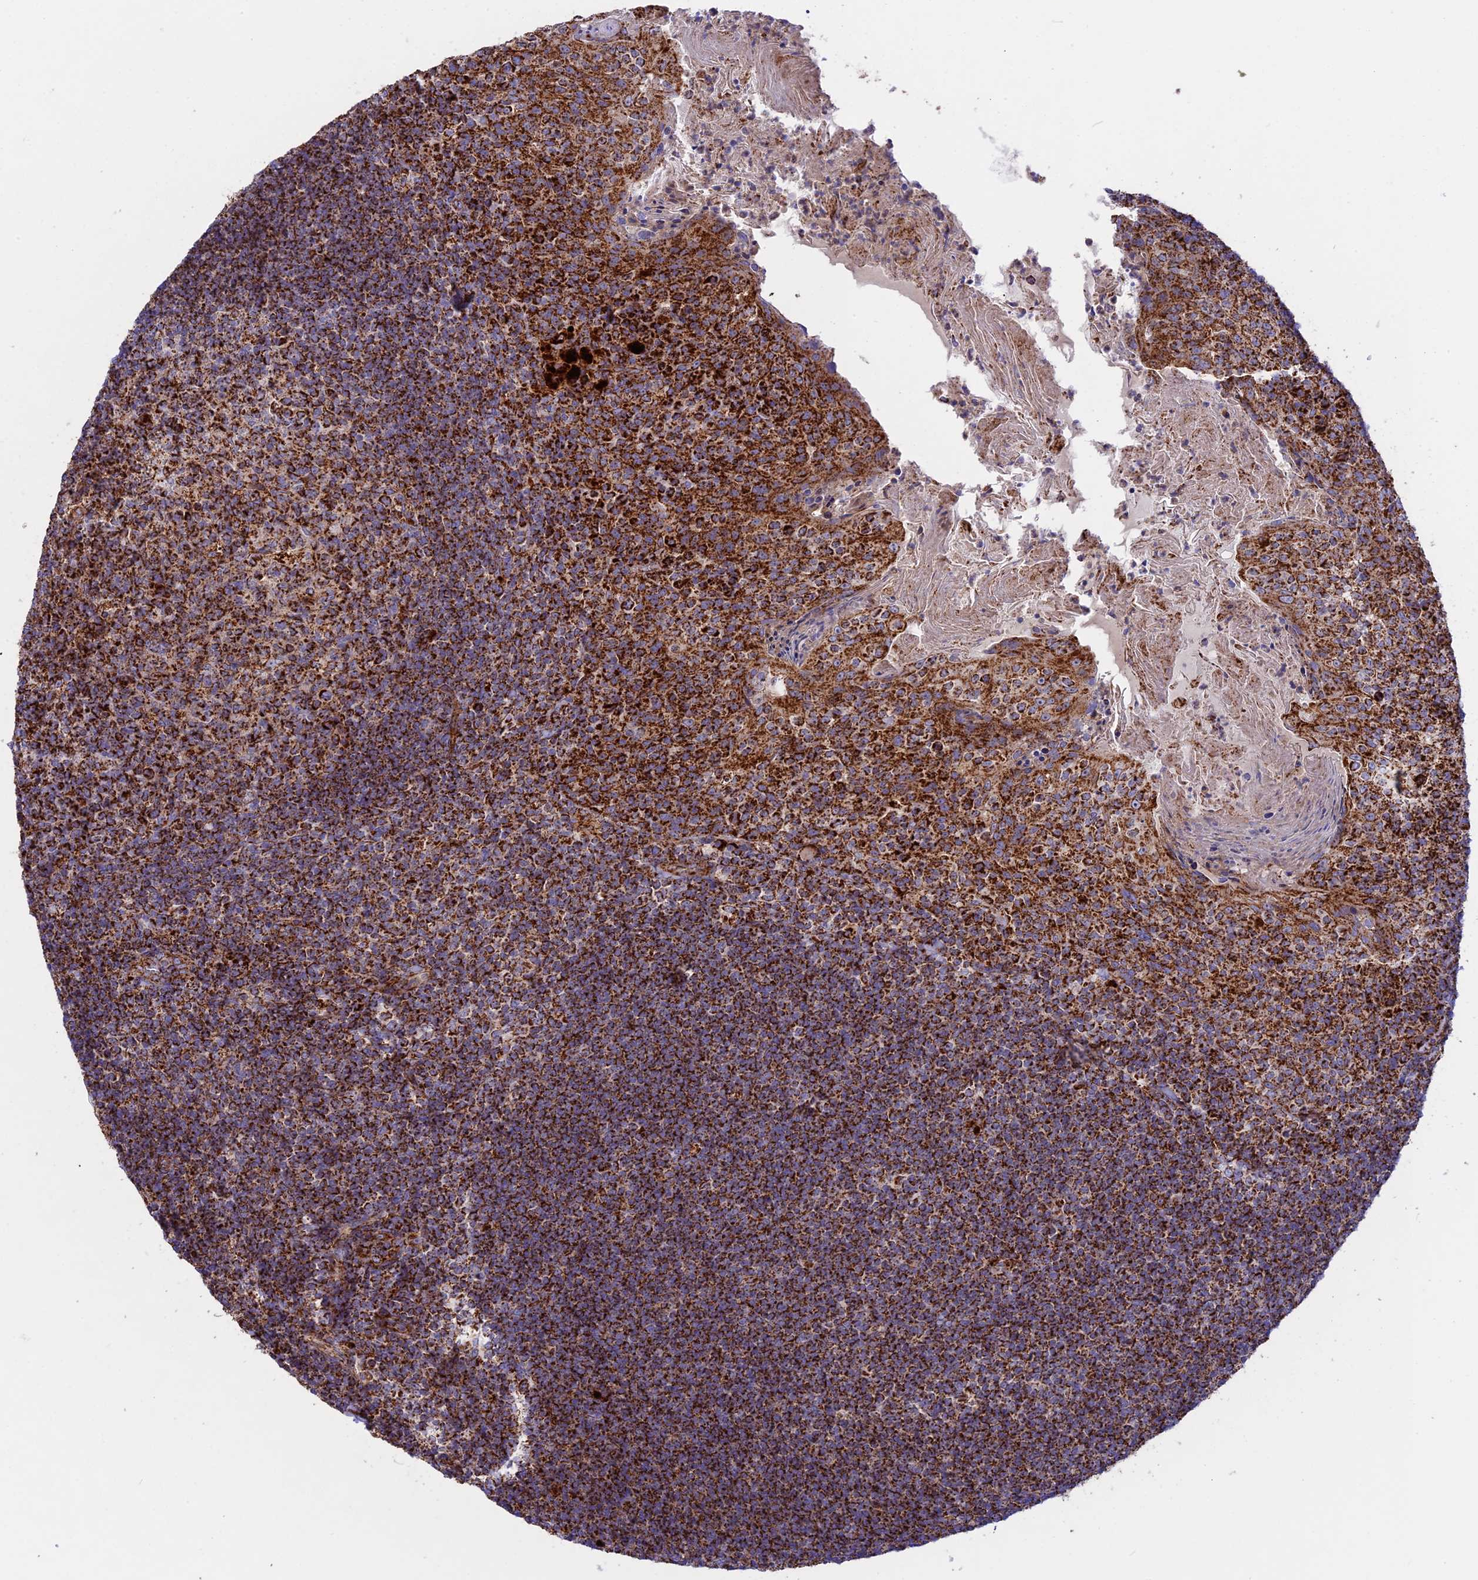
{"staining": {"intensity": "strong", "quantity": ">75%", "location": "cytoplasmic/membranous"}, "tissue": "tonsil", "cell_type": "Germinal center cells", "image_type": "normal", "snomed": [{"axis": "morphology", "description": "Normal tissue, NOS"}, {"axis": "topography", "description": "Tonsil"}], "caption": "Protein expression analysis of benign tonsil reveals strong cytoplasmic/membranous positivity in about >75% of germinal center cells. The staining was performed using DAB (3,3'-diaminobenzidine) to visualize the protein expression in brown, while the nuclei were stained in blue with hematoxylin (Magnification: 20x).", "gene": "UQCRB", "patient": {"sex": "female", "age": 10}}